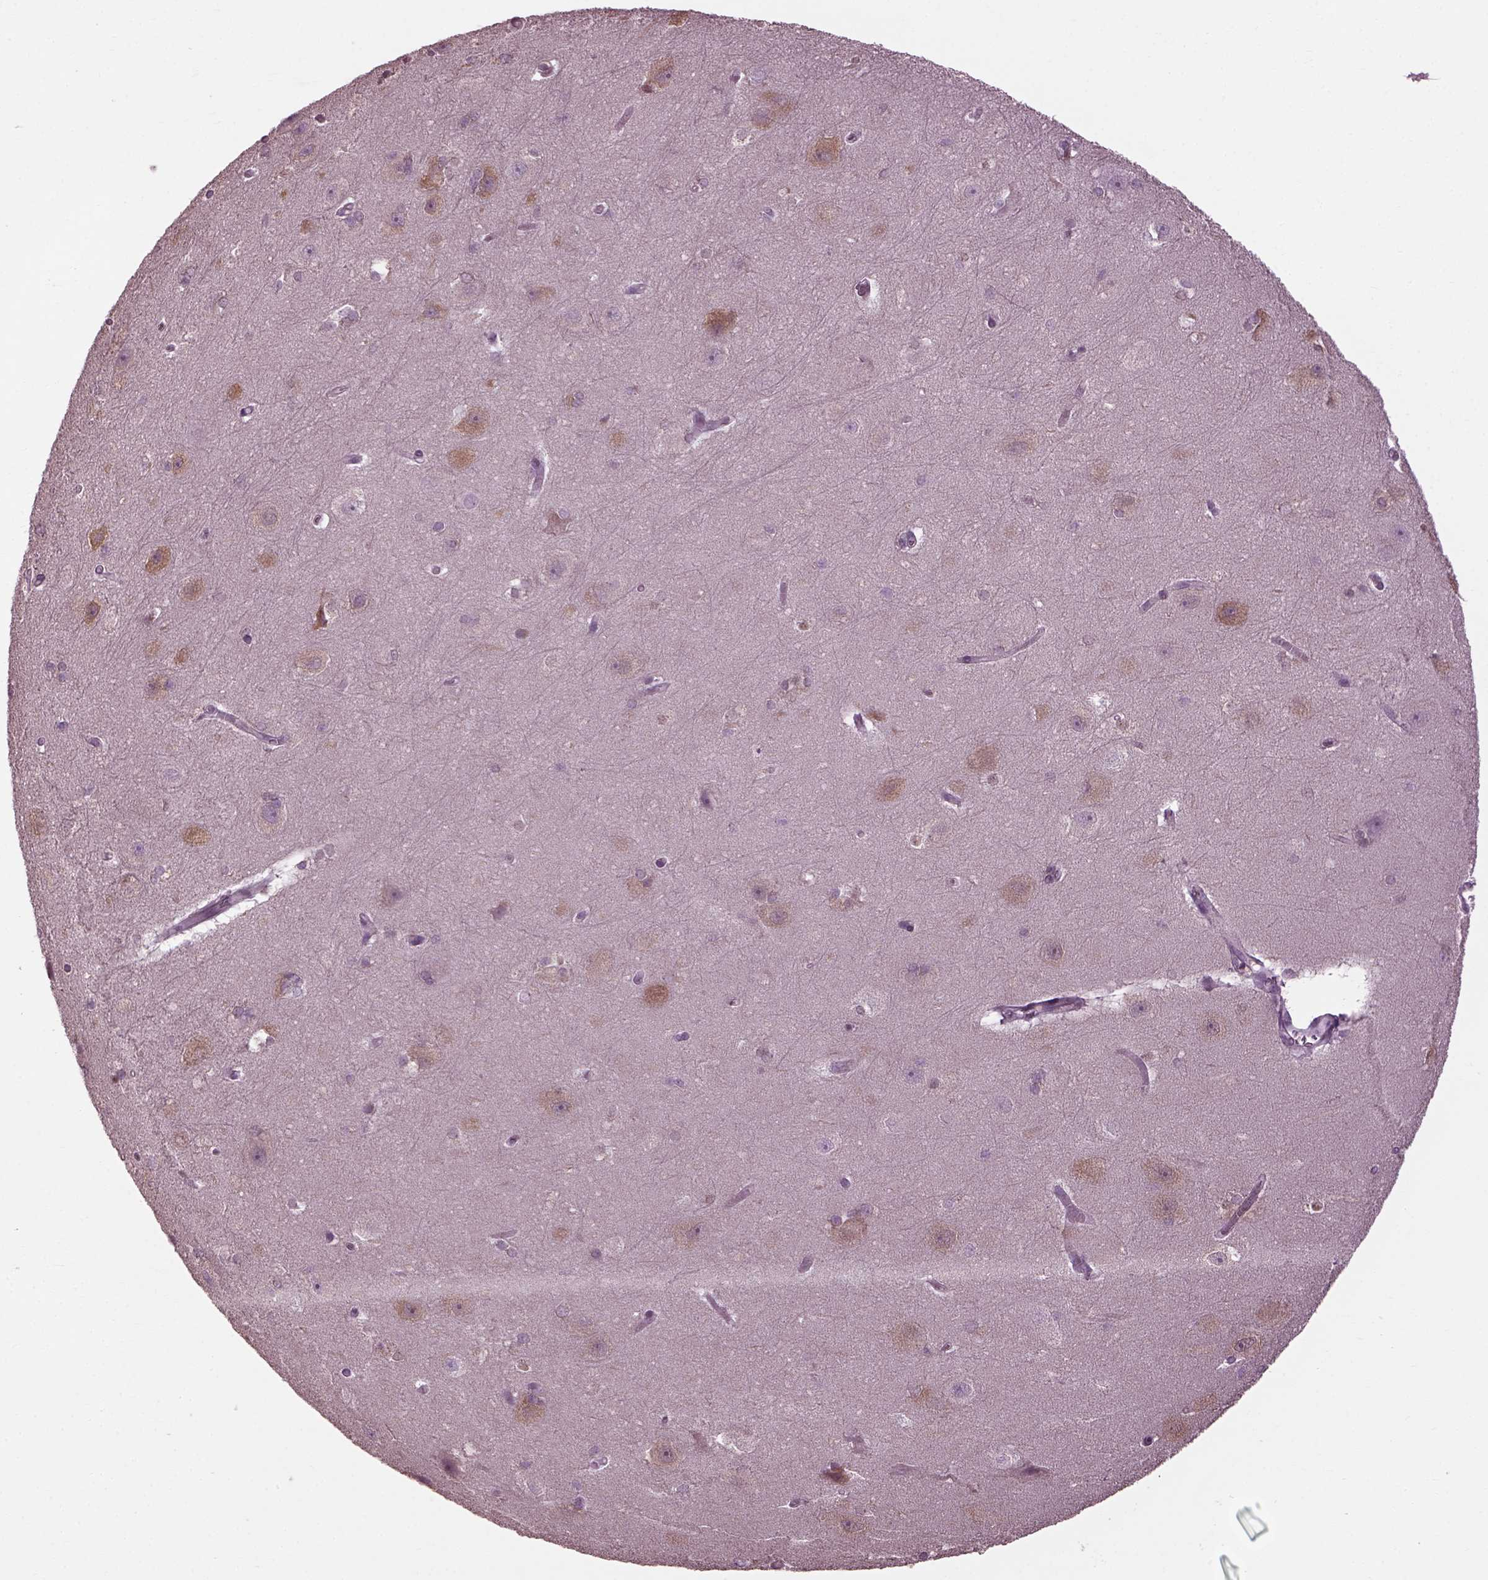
{"staining": {"intensity": "negative", "quantity": "none", "location": "none"}, "tissue": "hippocampus", "cell_type": "Glial cells", "image_type": "normal", "snomed": [{"axis": "morphology", "description": "Normal tissue, NOS"}, {"axis": "topography", "description": "Cerebral cortex"}, {"axis": "topography", "description": "Hippocampus"}], "caption": "IHC image of benign hippocampus: hippocampus stained with DAB reveals no significant protein positivity in glial cells. (Stains: DAB (3,3'-diaminobenzidine) IHC with hematoxylin counter stain, Microscopy: brightfield microscopy at high magnification).", "gene": "CABP5", "patient": {"sex": "female", "age": 19}}